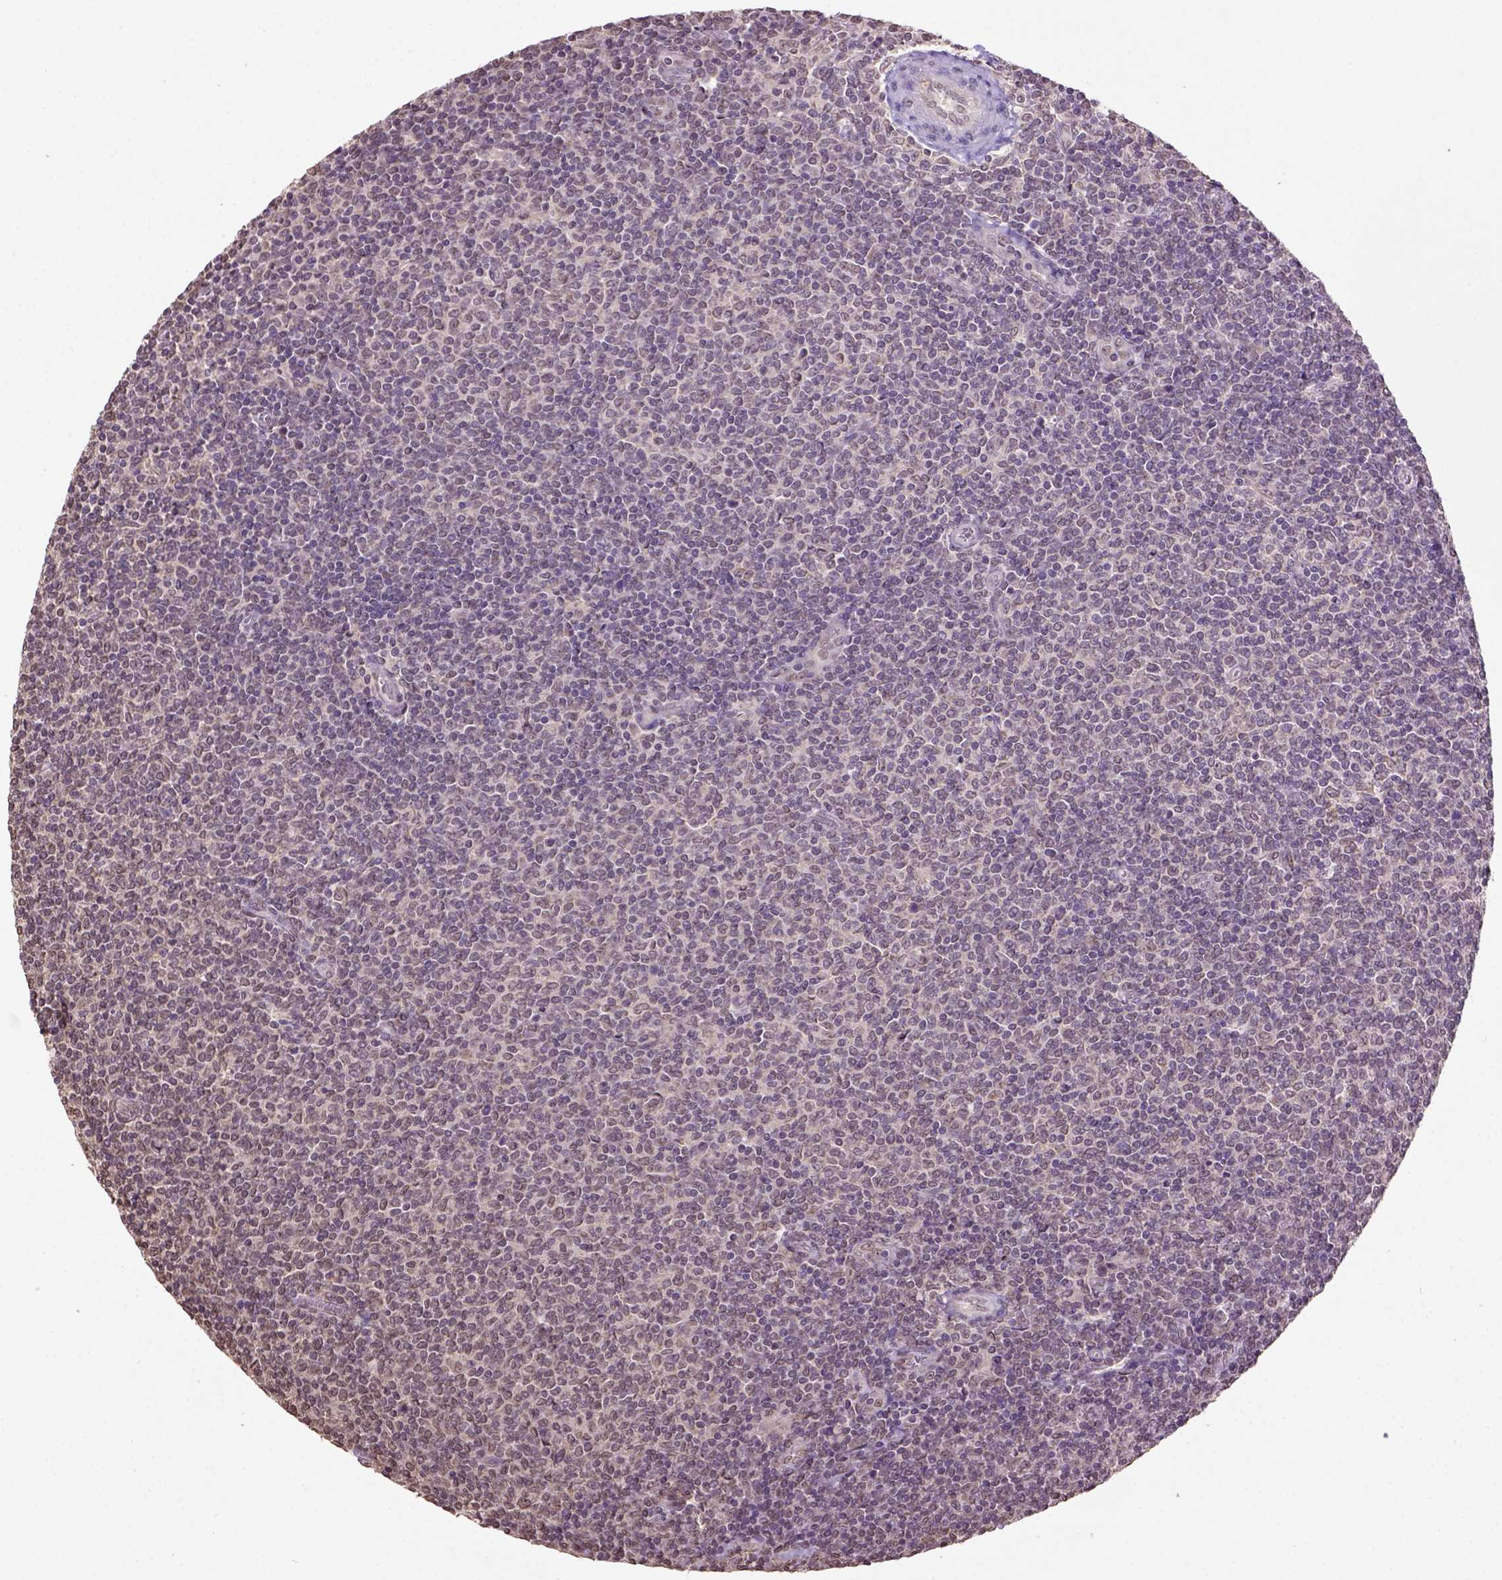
{"staining": {"intensity": "negative", "quantity": "none", "location": "none"}, "tissue": "lymphoma", "cell_type": "Tumor cells", "image_type": "cancer", "snomed": [{"axis": "morphology", "description": "Malignant lymphoma, non-Hodgkin's type, Low grade"}, {"axis": "topography", "description": "Lymph node"}], "caption": "Tumor cells are negative for brown protein staining in lymphoma.", "gene": "WDR17", "patient": {"sex": "male", "age": 52}}